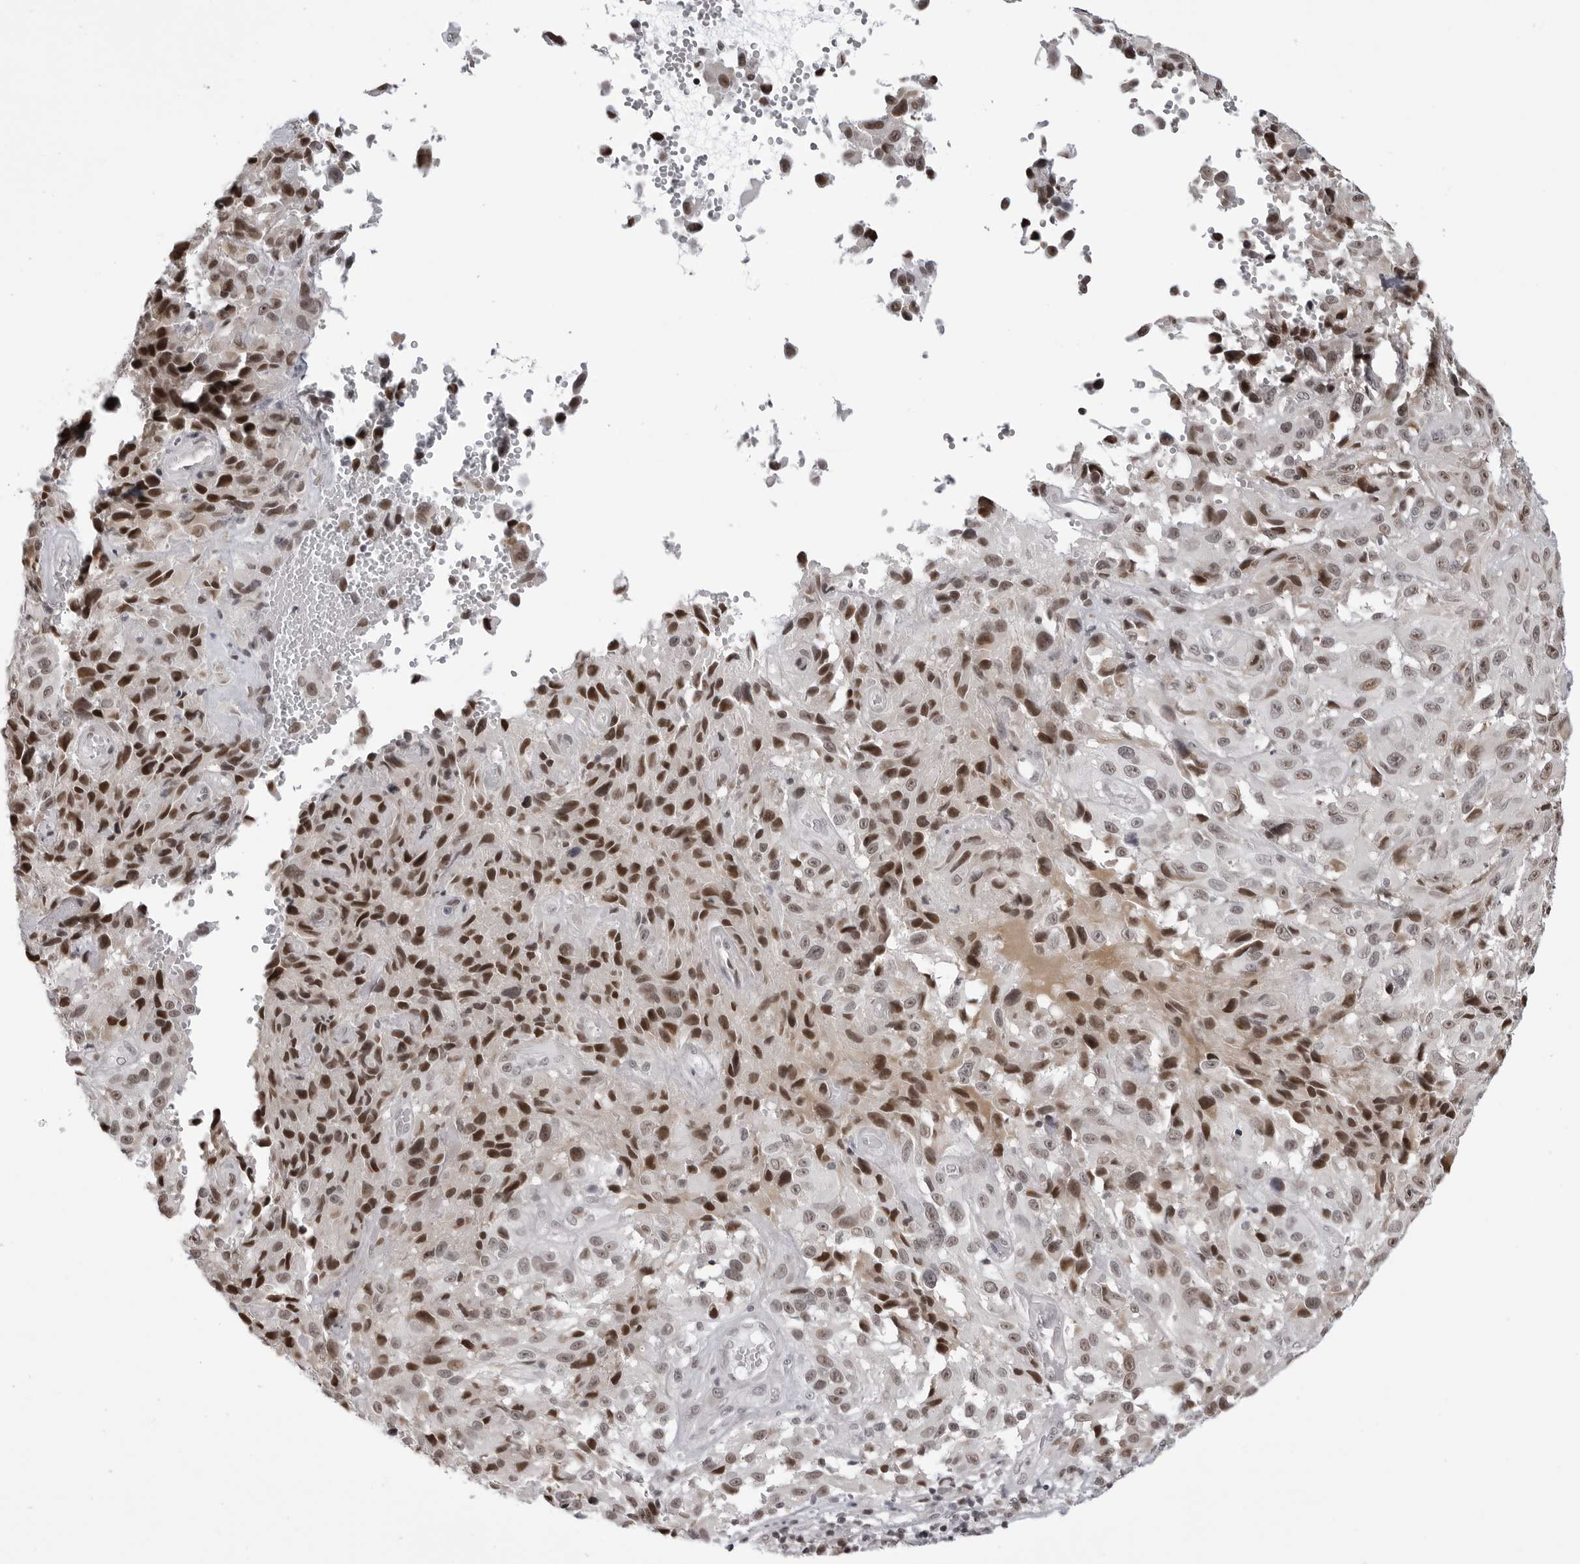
{"staining": {"intensity": "moderate", "quantity": "25%-75%", "location": "nuclear"}, "tissue": "melanoma", "cell_type": "Tumor cells", "image_type": "cancer", "snomed": [{"axis": "morphology", "description": "Malignant melanoma, NOS"}, {"axis": "topography", "description": "Skin"}], "caption": "This image displays melanoma stained with immunohistochemistry (IHC) to label a protein in brown. The nuclear of tumor cells show moderate positivity for the protein. Nuclei are counter-stained blue.", "gene": "PHF3", "patient": {"sex": "male", "age": 66}}